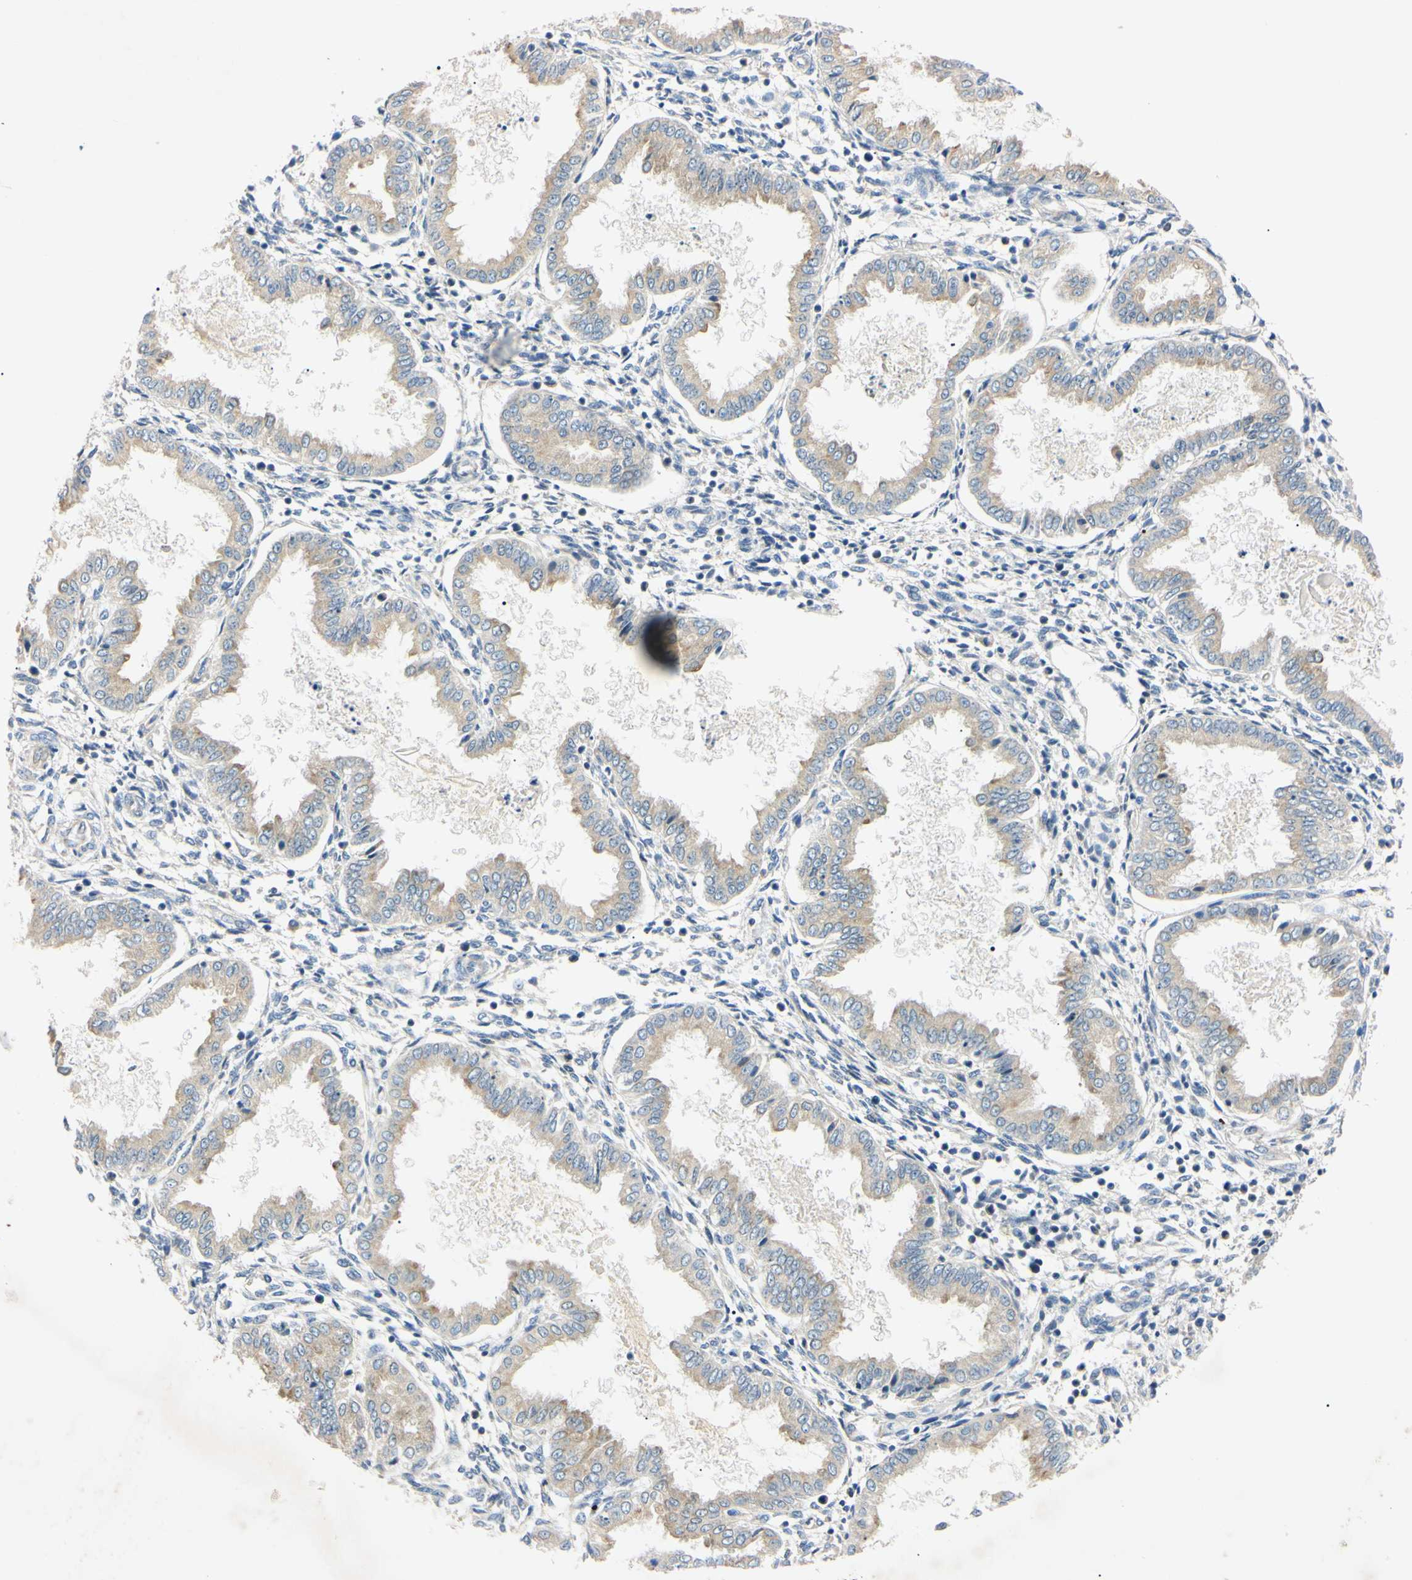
{"staining": {"intensity": "weak", "quantity": "<25%", "location": "cytoplasmic/membranous"}, "tissue": "endometrium", "cell_type": "Cells in endometrial stroma", "image_type": "normal", "snomed": [{"axis": "morphology", "description": "Normal tissue, NOS"}, {"axis": "topography", "description": "Endometrium"}], "caption": "The histopathology image shows no significant expression in cells in endometrial stroma of endometrium.", "gene": "DNAJB12", "patient": {"sex": "female", "age": 33}}